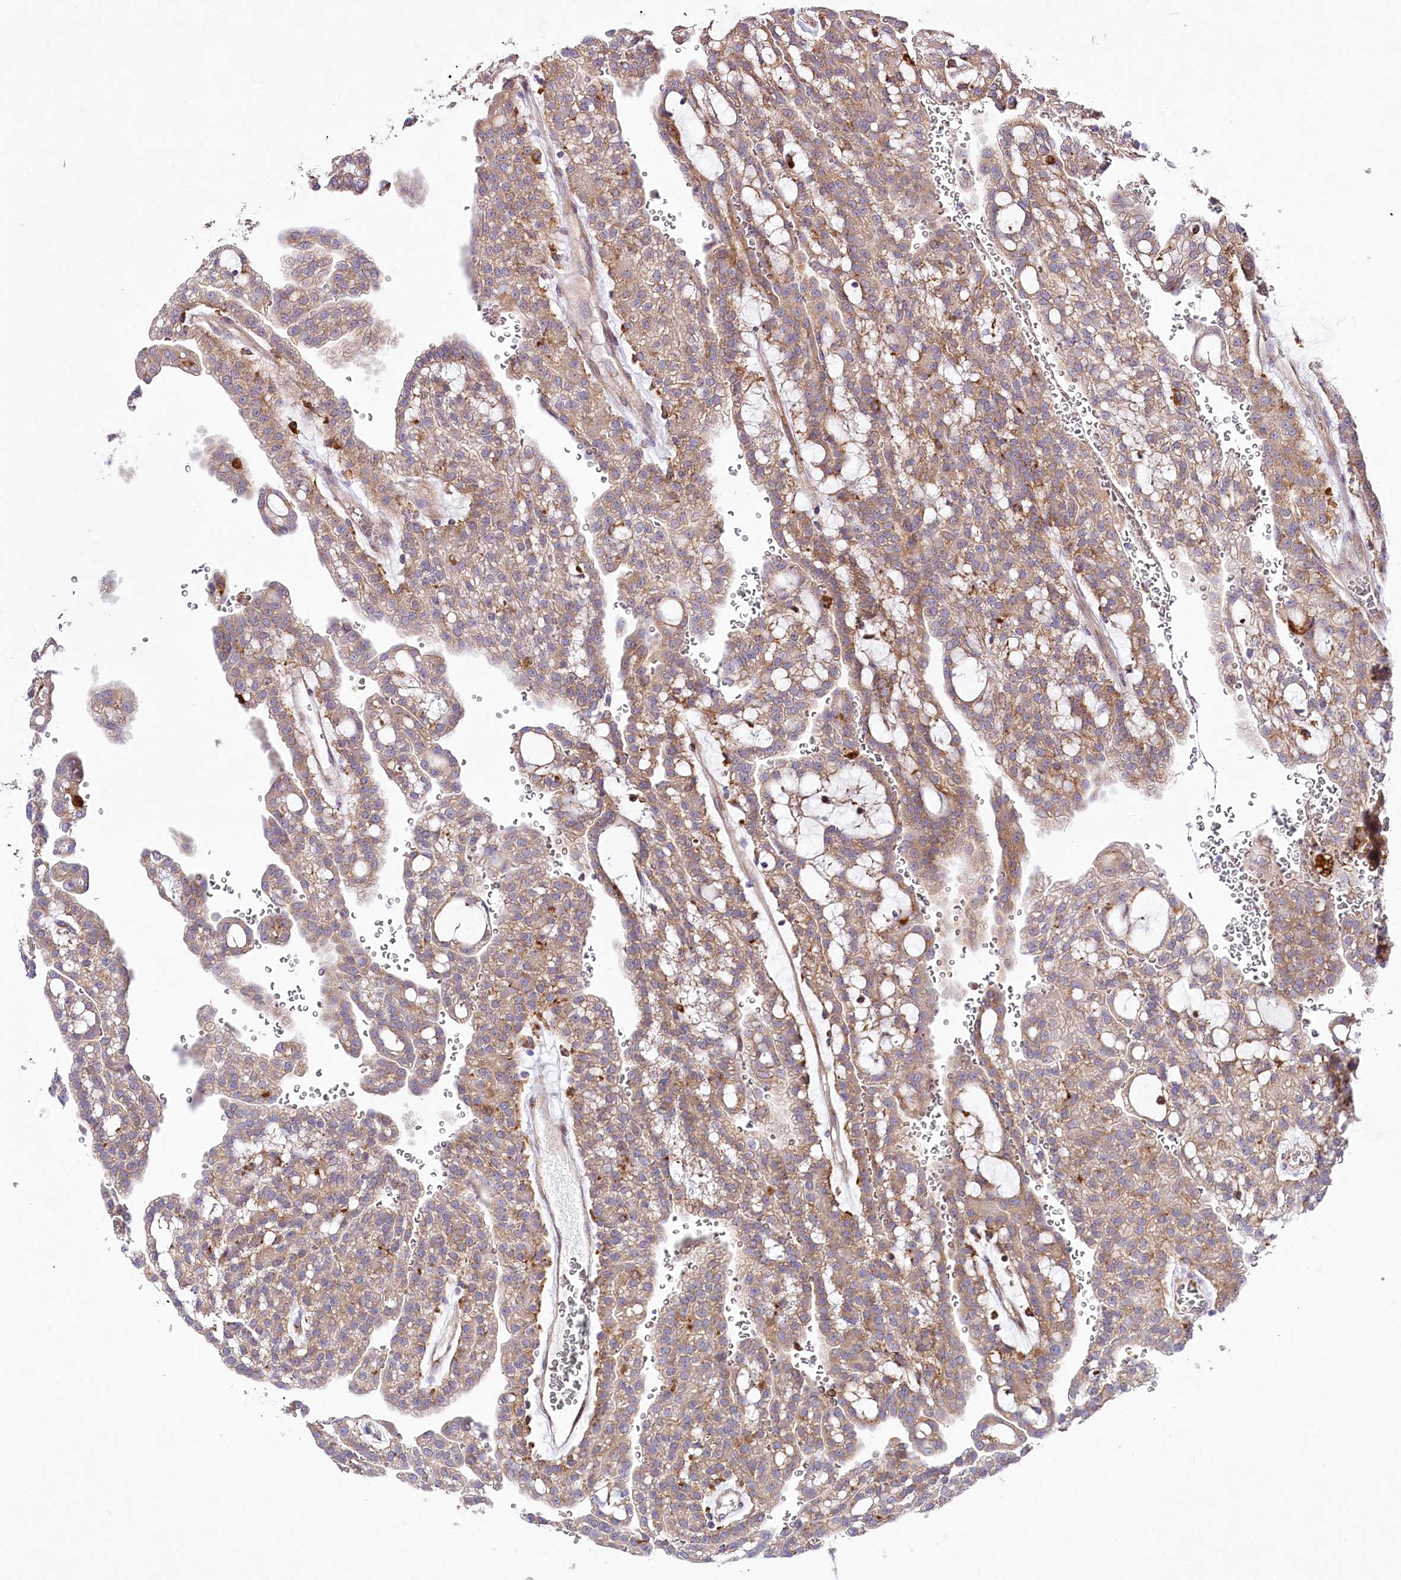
{"staining": {"intensity": "weak", "quantity": ">75%", "location": "cytoplasmic/membranous"}, "tissue": "renal cancer", "cell_type": "Tumor cells", "image_type": "cancer", "snomed": [{"axis": "morphology", "description": "Adenocarcinoma, NOS"}, {"axis": "topography", "description": "Kidney"}], "caption": "Immunohistochemical staining of human renal adenocarcinoma shows low levels of weak cytoplasmic/membranous staining in about >75% of tumor cells.", "gene": "STX6", "patient": {"sex": "male", "age": 63}}